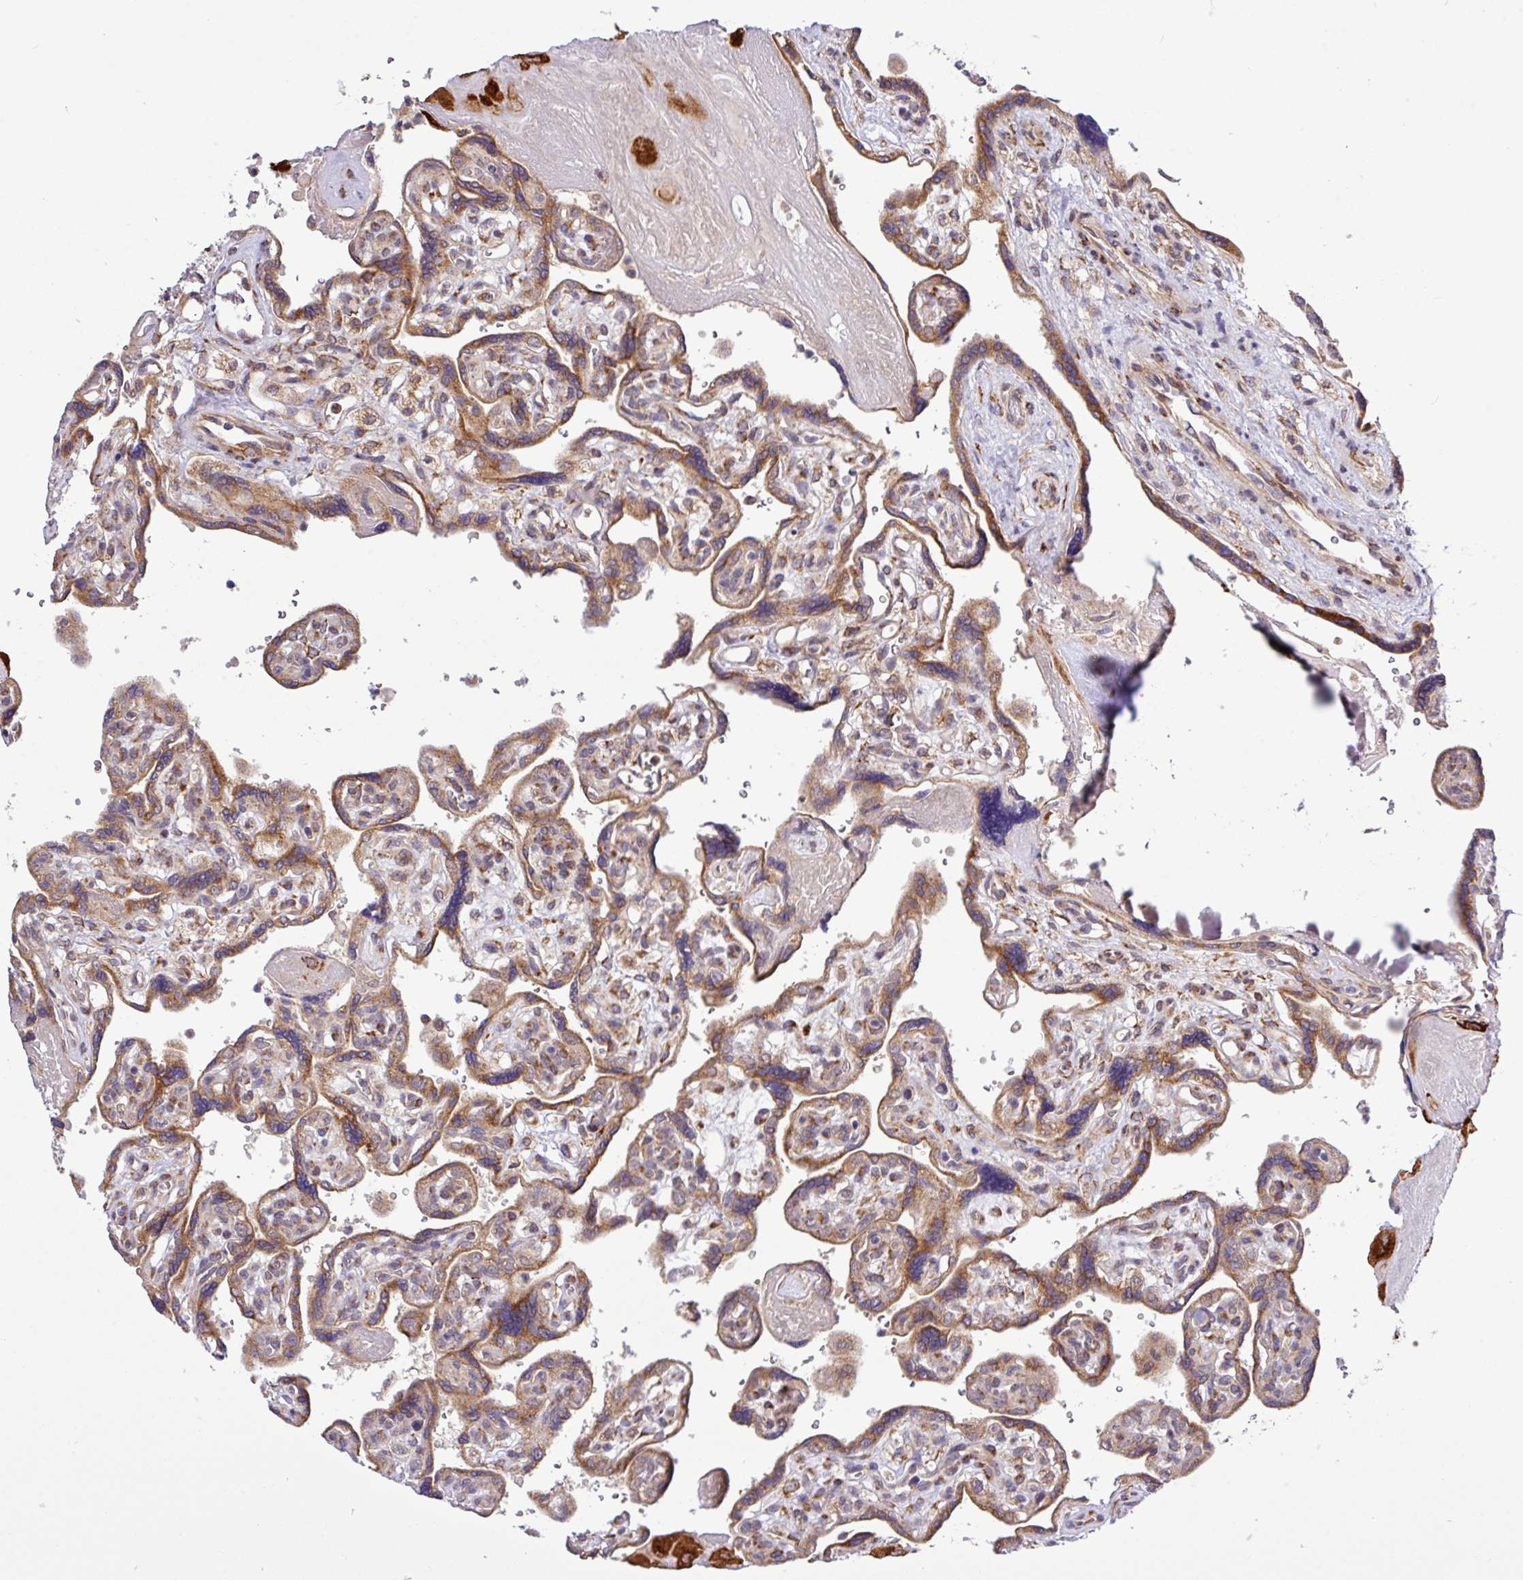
{"staining": {"intensity": "strong", "quantity": ">75%", "location": "cytoplasmic/membranous"}, "tissue": "placenta", "cell_type": "Decidual cells", "image_type": "normal", "snomed": [{"axis": "morphology", "description": "Normal tissue, NOS"}, {"axis": "topography", "description": "Placenta"}], "caption": "Protein staining of normal placenta demonstrates strong cytoplasmic/membranous positivity in about >75% of decidual cells. The staining is performed using DAB (3,3'-diaminobenzidine) brown chromogen to label protein expression. The nuclei are counter-stained blue using hematoxylin.", "gene": "TM2D2", "patient": {"sex": "female", "age": 39}}